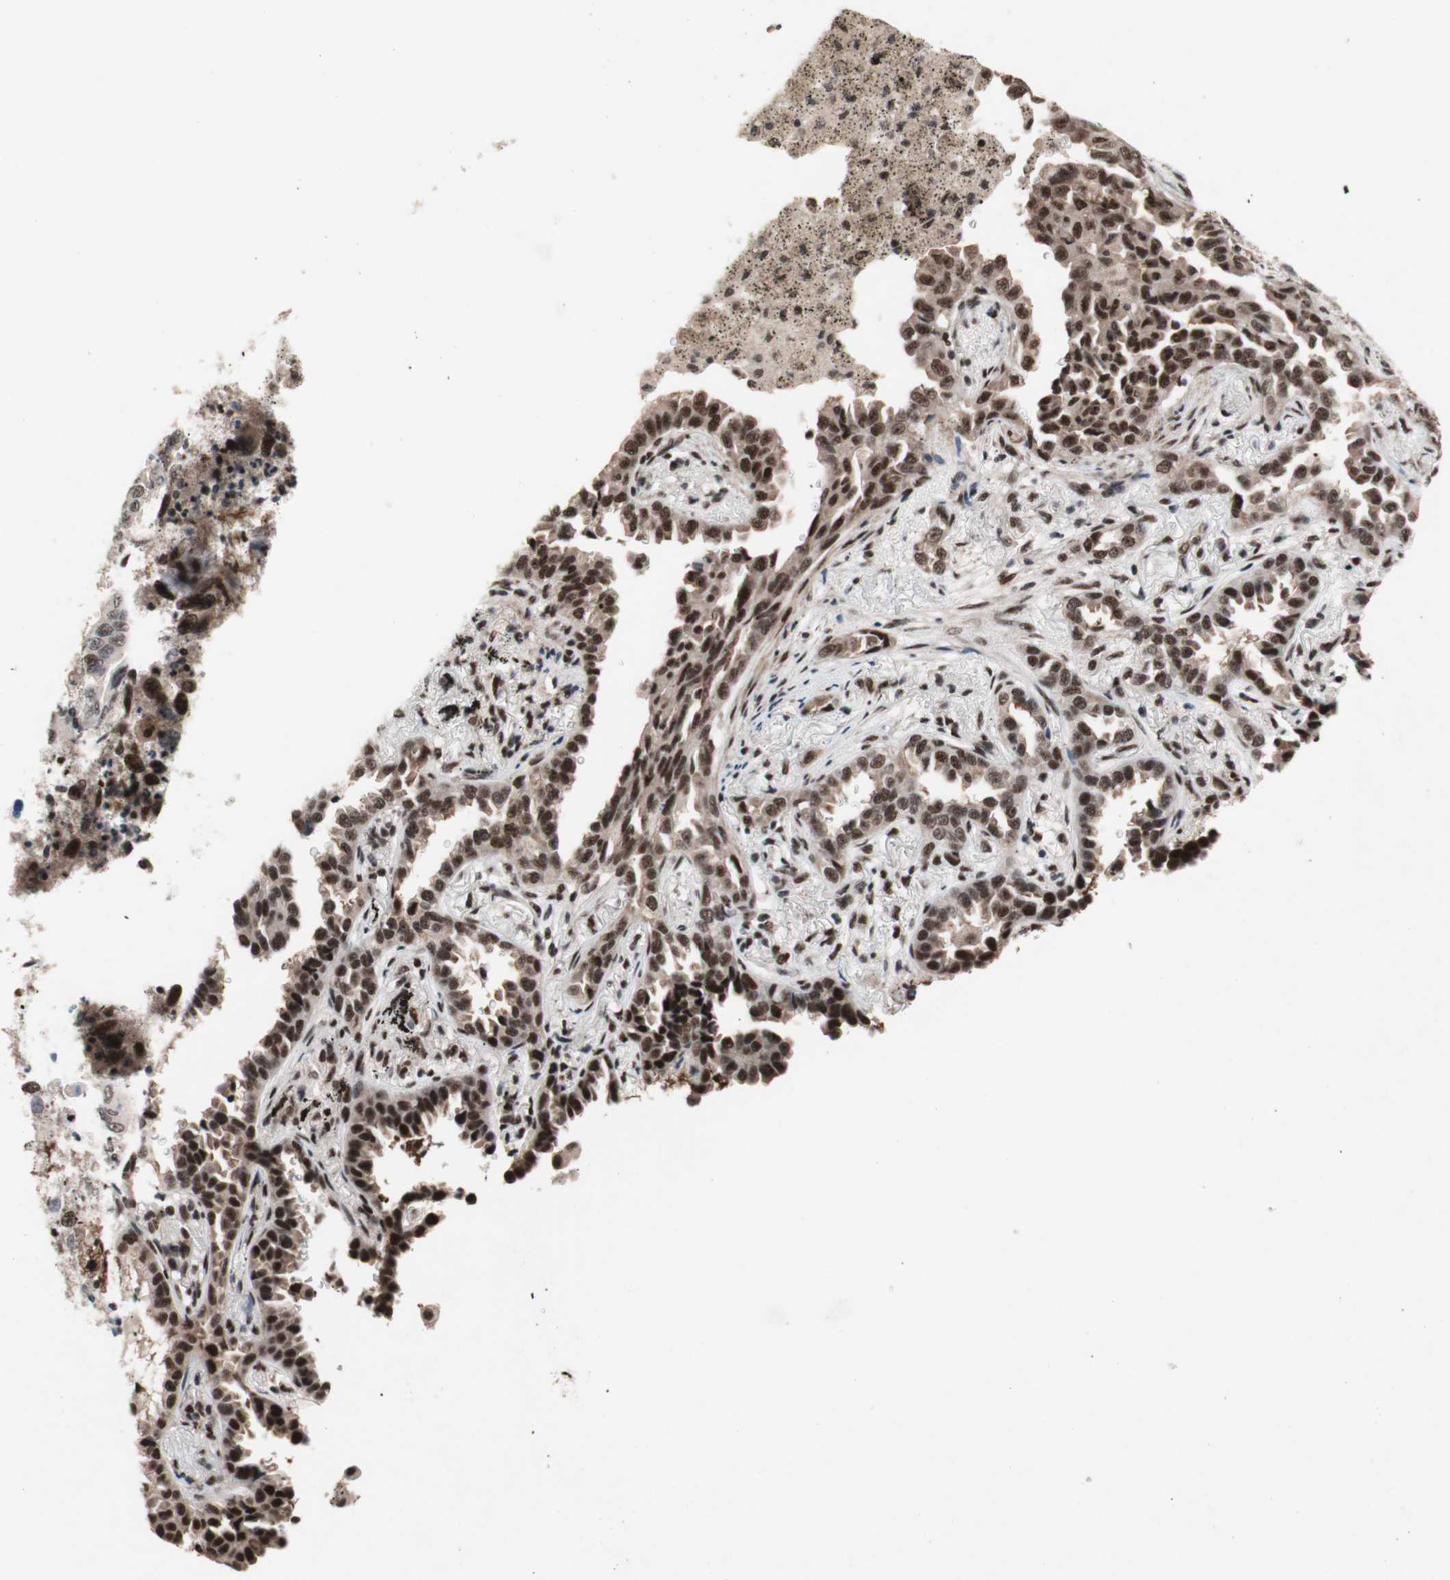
{"staining": {"intensity": "moderate", "quantity": ">75%", "location": "nuclear"}, "tissue": "lung cancer", "cell_type": "Tumor cells", "image_type": "cancer", "snomed": [{"axis": "morphology", "description": "Normal tissue, NOS"}, {"axis": "morphology", "description": "Adenocarcinoma, NOS"}, {"axis": "topography", "description": "Lung"}], "caption": "Lung adenocarcinoma was stained to show a protein in brown. There is medium levels of moderate nuclear expression in approximately >75% of tumor cells. (DAB = brown stain, brightfield microscopy at high magnification).", "gene": "TLE1", "patient": {"sex": "male", "age": 59}}